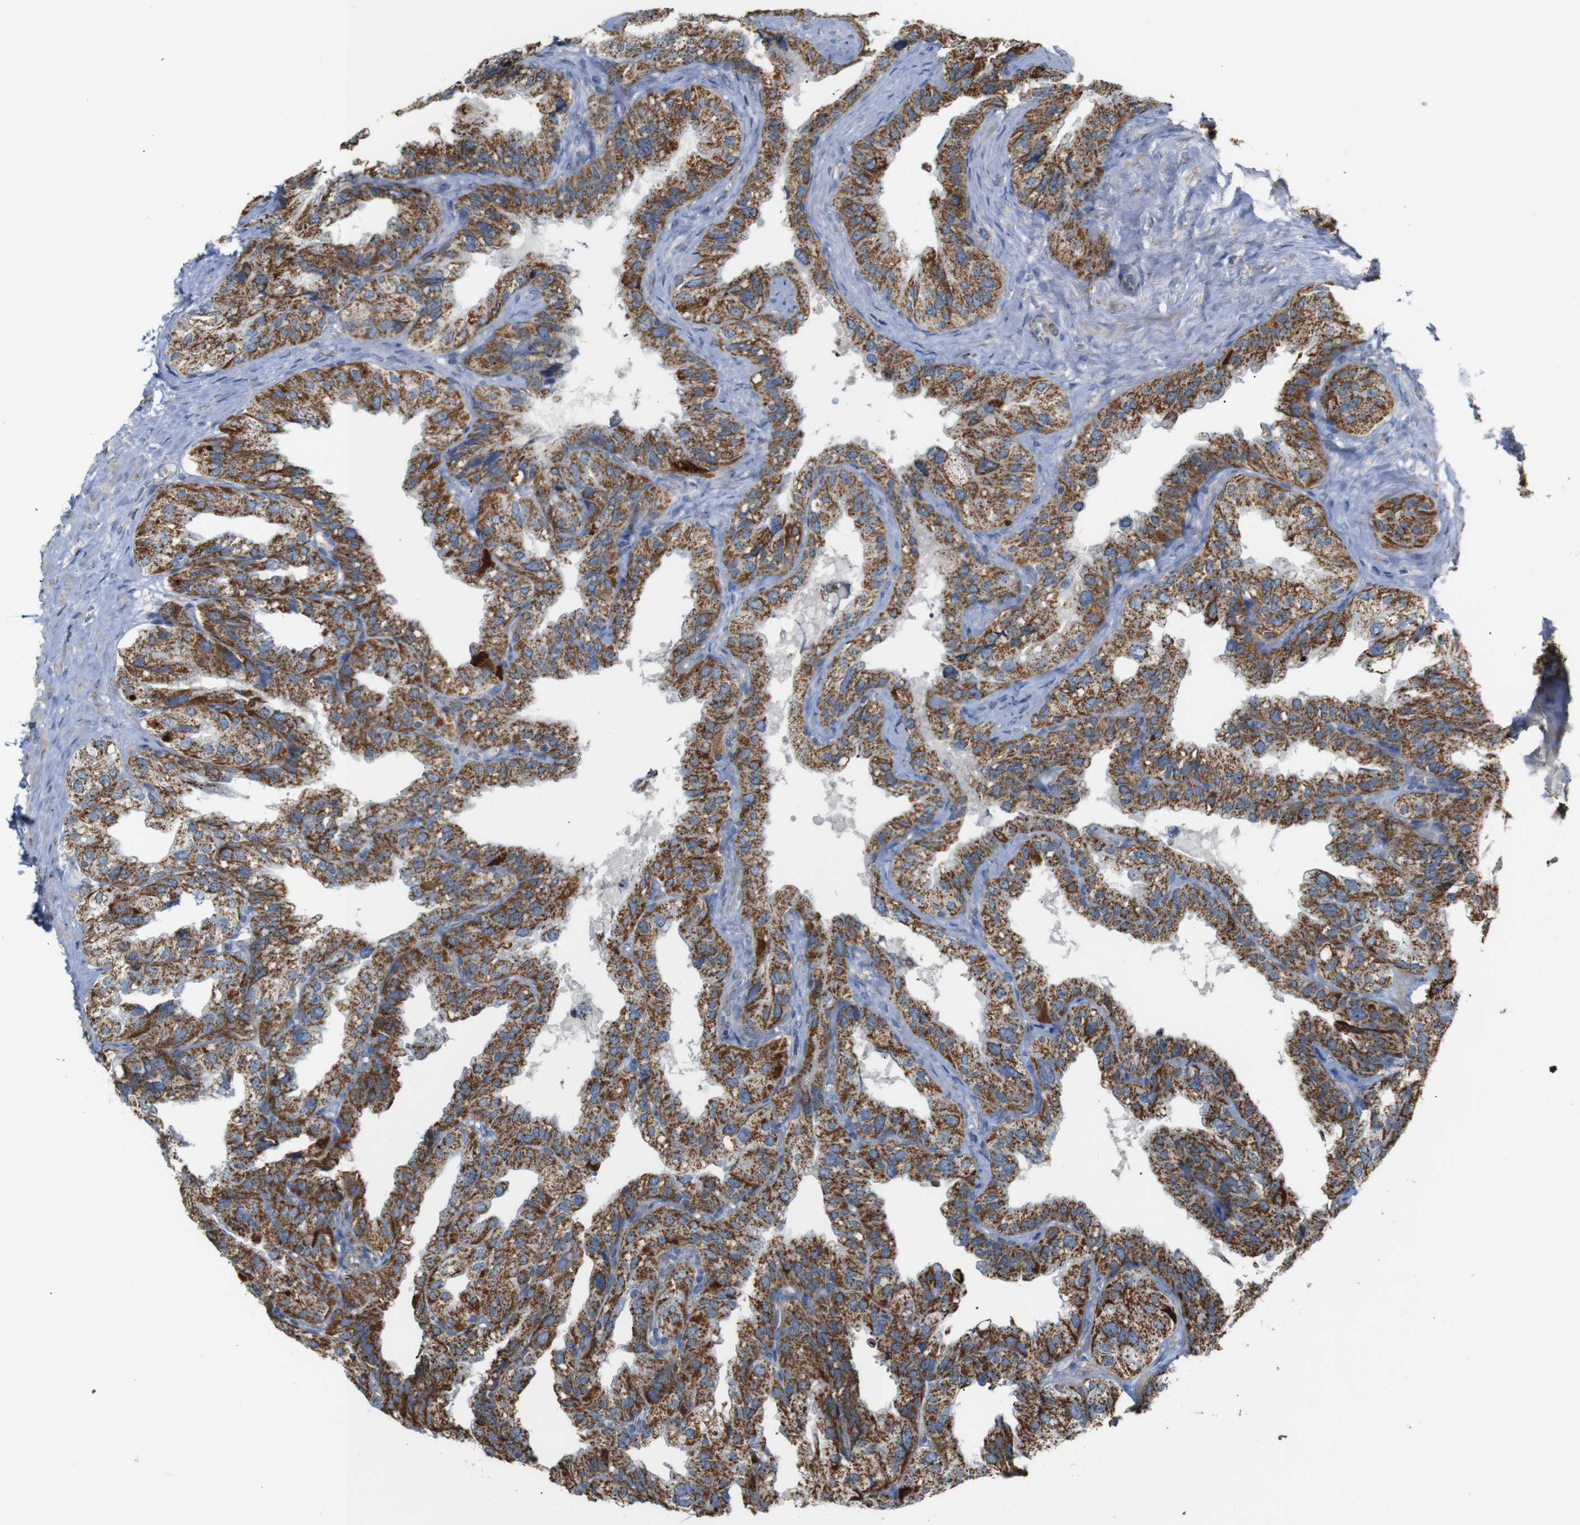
{"staining": {"intensity": "moderate", "quantity": ">75%", "location": "cytoplasmic/membranous"}, "tissue": "seminal vesicle", "cell_type": "Glandular cells", "image_type": "normal", "snomed": [{"axis": "morphology", "description": "Normal tissue, NOS"}, {"axis": "topography", "description": "Seminal veicle"}], "caption": "Glandular cells show medium levels of moderate cytoplasmic/membranous positivity in approximately >75% of cells in normal seminal vesicle. (Stains: DAB (3,3'-diaminobenzidine) in brown, nuclei in blue, Microscopy: brightfield microscopy at high magnification).", "gene": "NR3C2", "patient": {"sex": "male", "age": 68}}